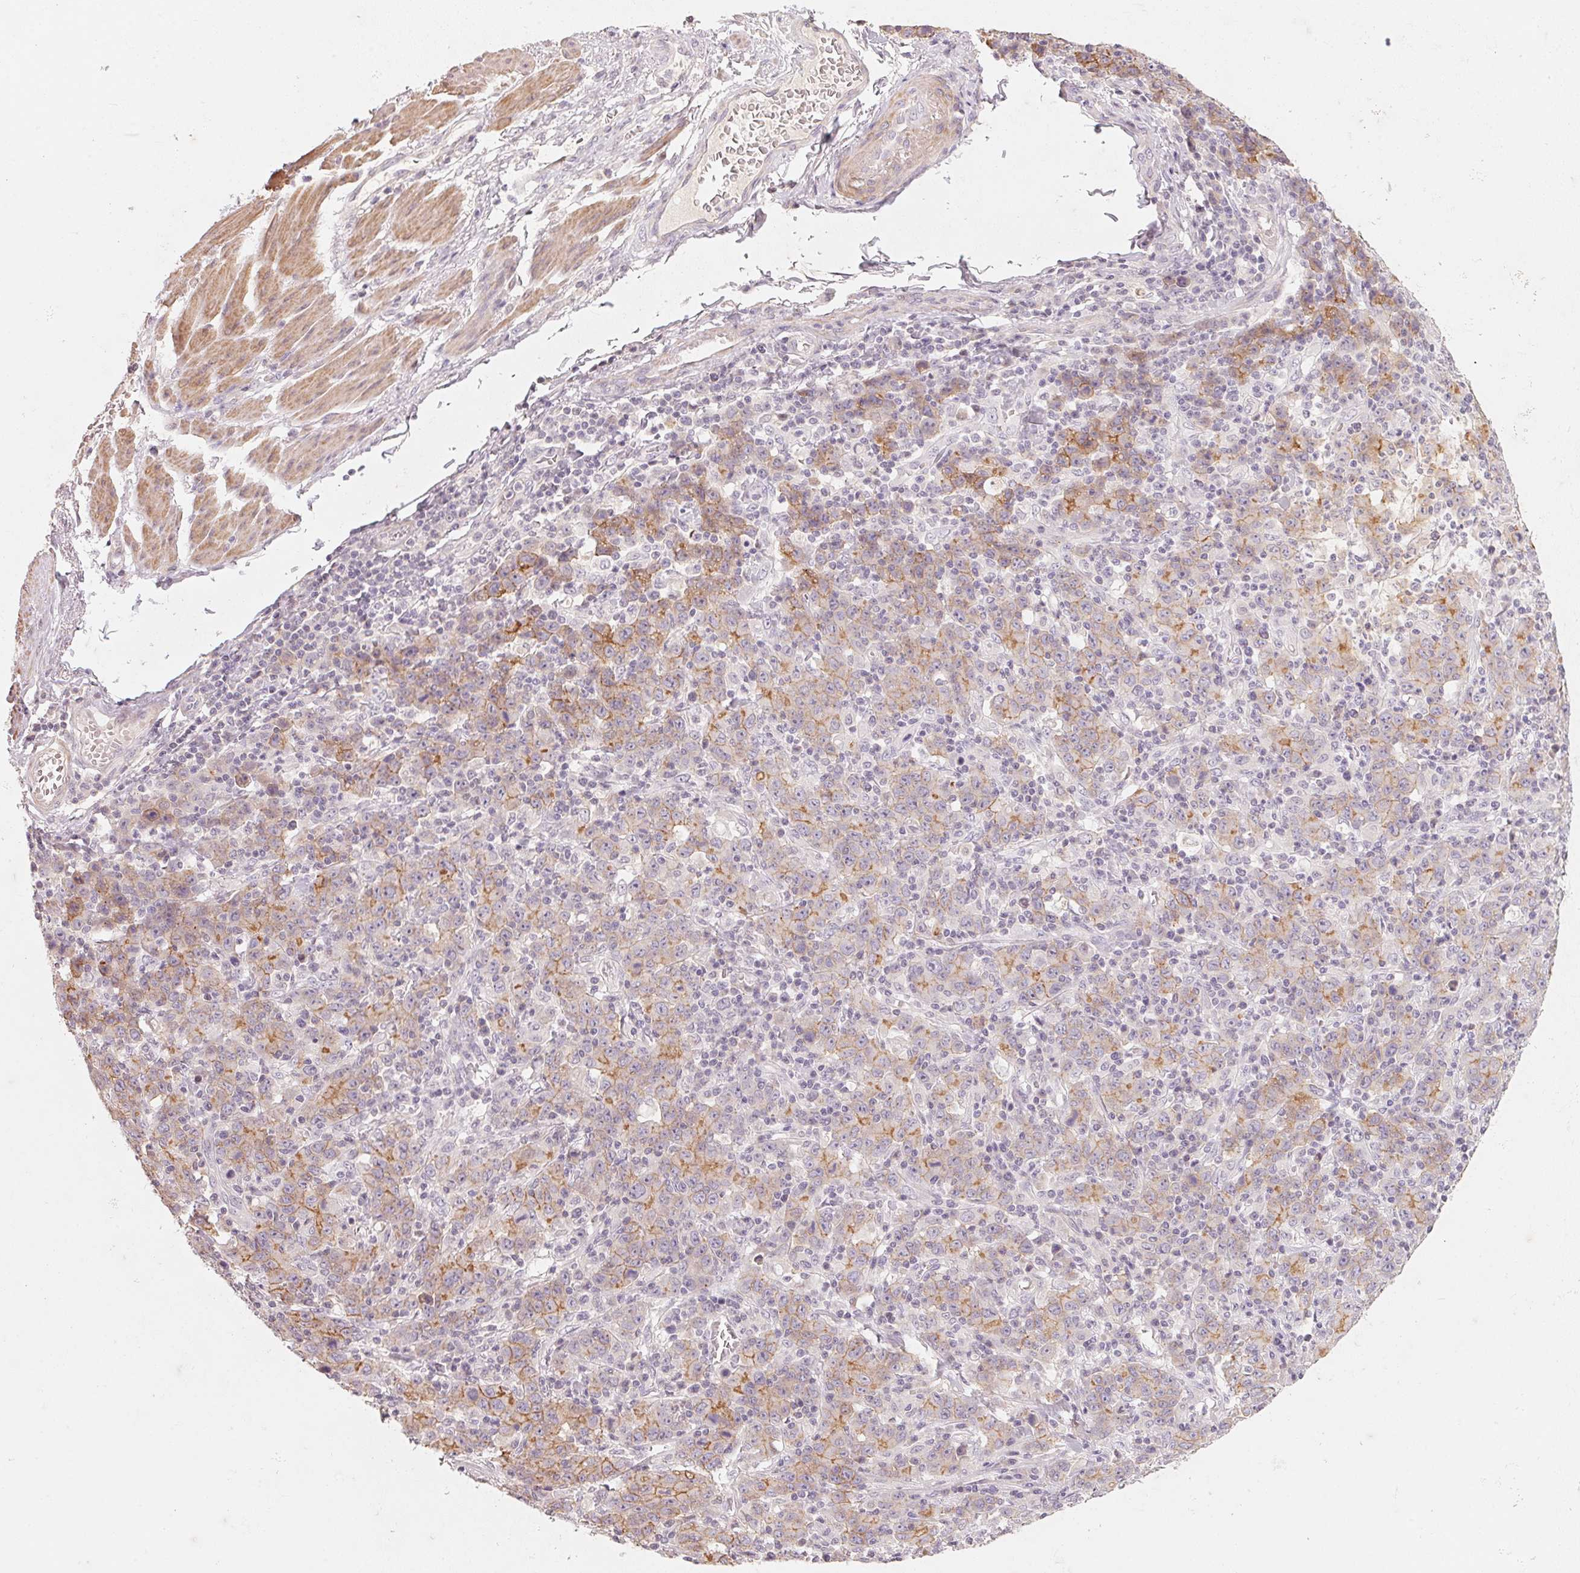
{"staining": {"intensity": "moderate", "quantity": "25%-75%", "location": "cytoplasmic/membranous"}, "tissue": "stomach cancer", "cell_type": "Tumor cells", "image_type": "cancer", "snomed": [{"axis": "morphology", "description": "Adenocarcinoma, NOS"}, {"axis": "topography", "description": "Stomach, upper"}], "caption": "Protein expression analysis of stomach cancer (adenocarcinoma) shows moderate cytoplasmic/membranous staining in approximately 25%-75% of tumor cells. The protein is stained brown, and the nuclei are stained in blue (DAB IHC with brightfield microscopy, high magnification).", "gene": "TP53AIP1", "patient": {"sex": "male", "age": 69}}